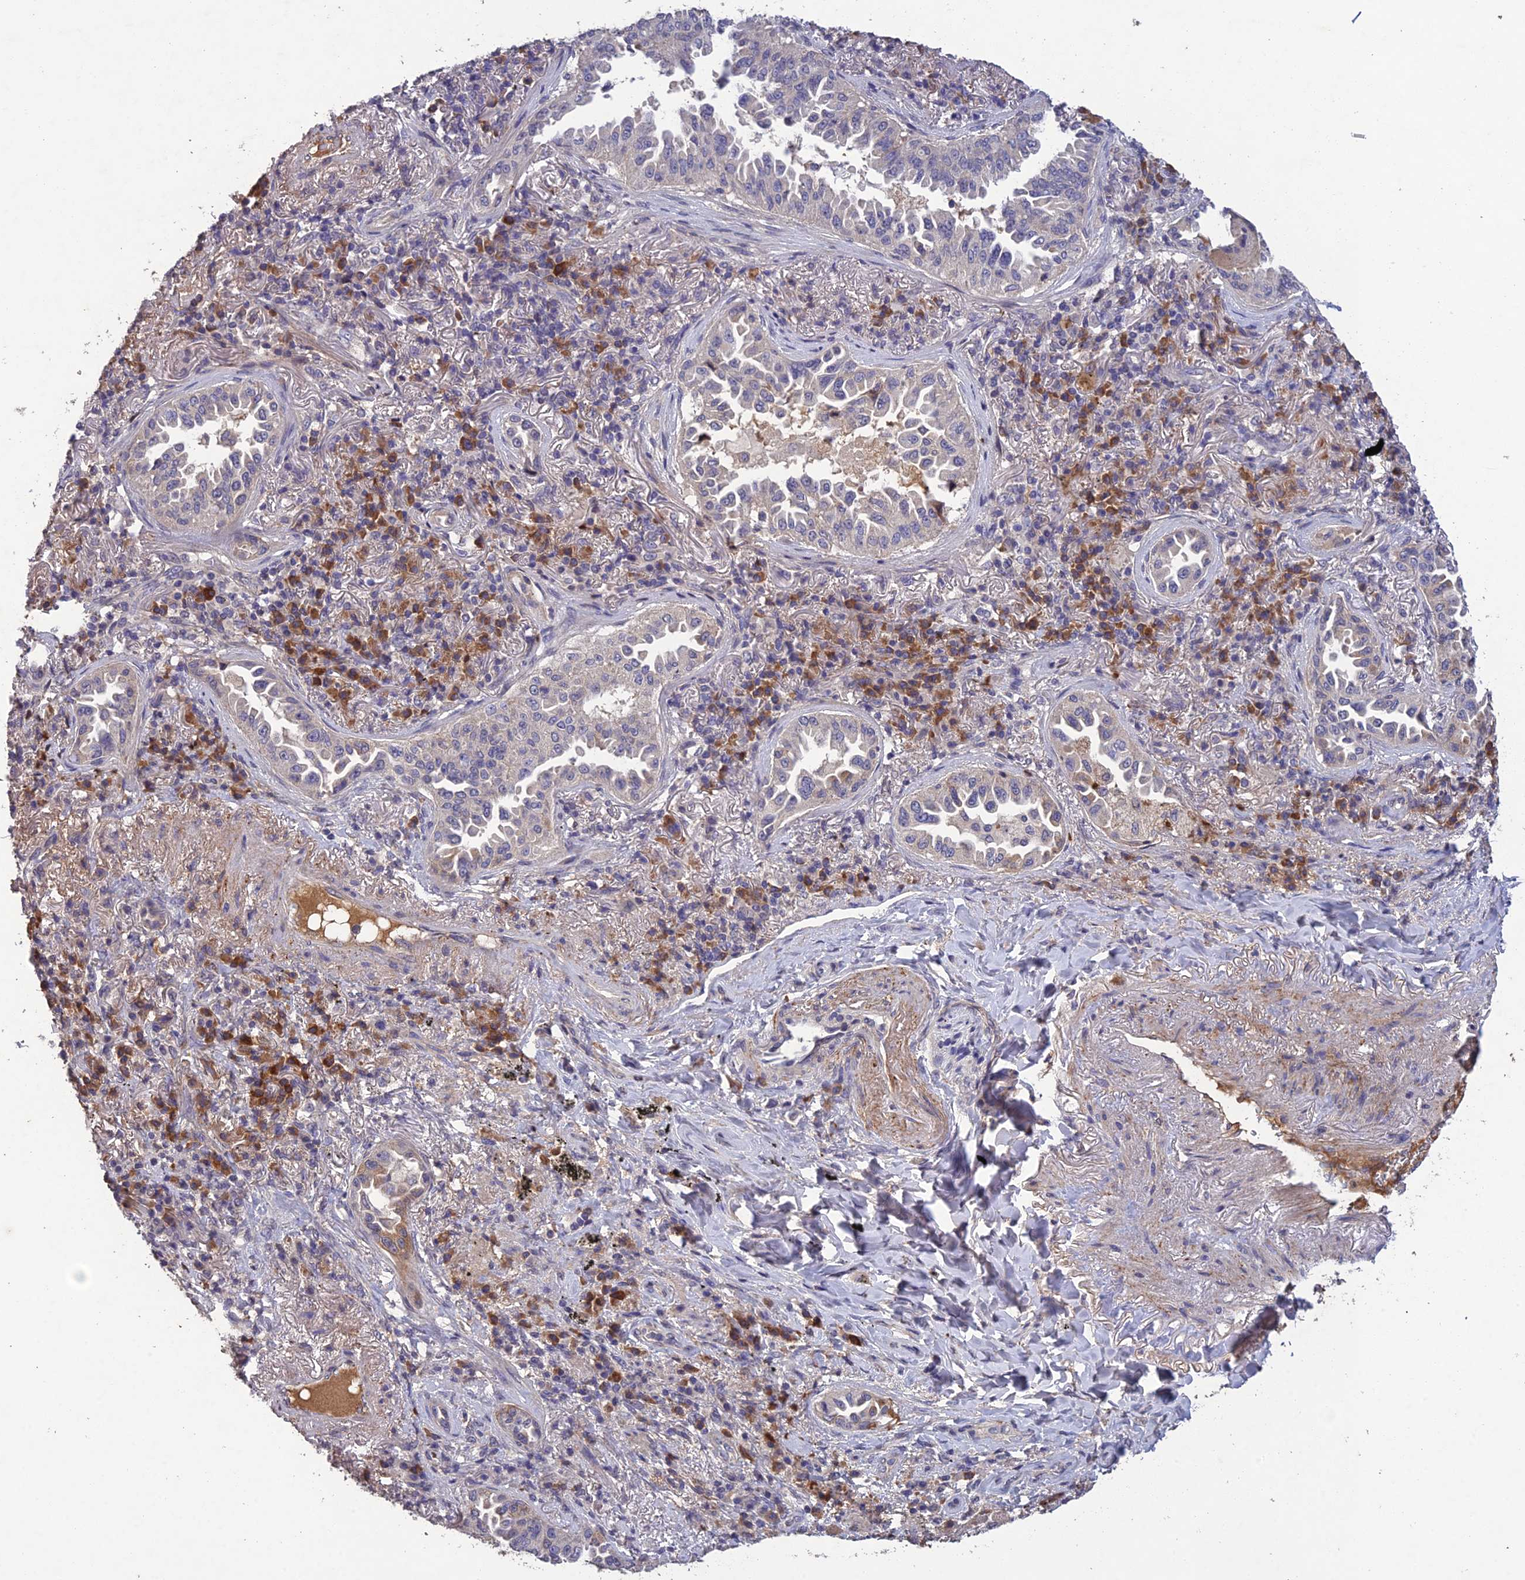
{"staining": {"intensity": "negative", "quantity": "none", "location": "none"}, "tissue": "lung cancer", "cell_type": "Tumor cells", "image_type": "cancer", "snomed": [{"axis": "morphology", "description": "Adenocarcinoma, NOS"}, {"axis": "topography", "description": "Lung"}], "caption": "Photomicrograph shows no protein positivity in tumor cells of lung cancer (adenocarcinoma) tissue.", "gene": "SLC39A13", "patient": {"sex": "female", "age": 69}}